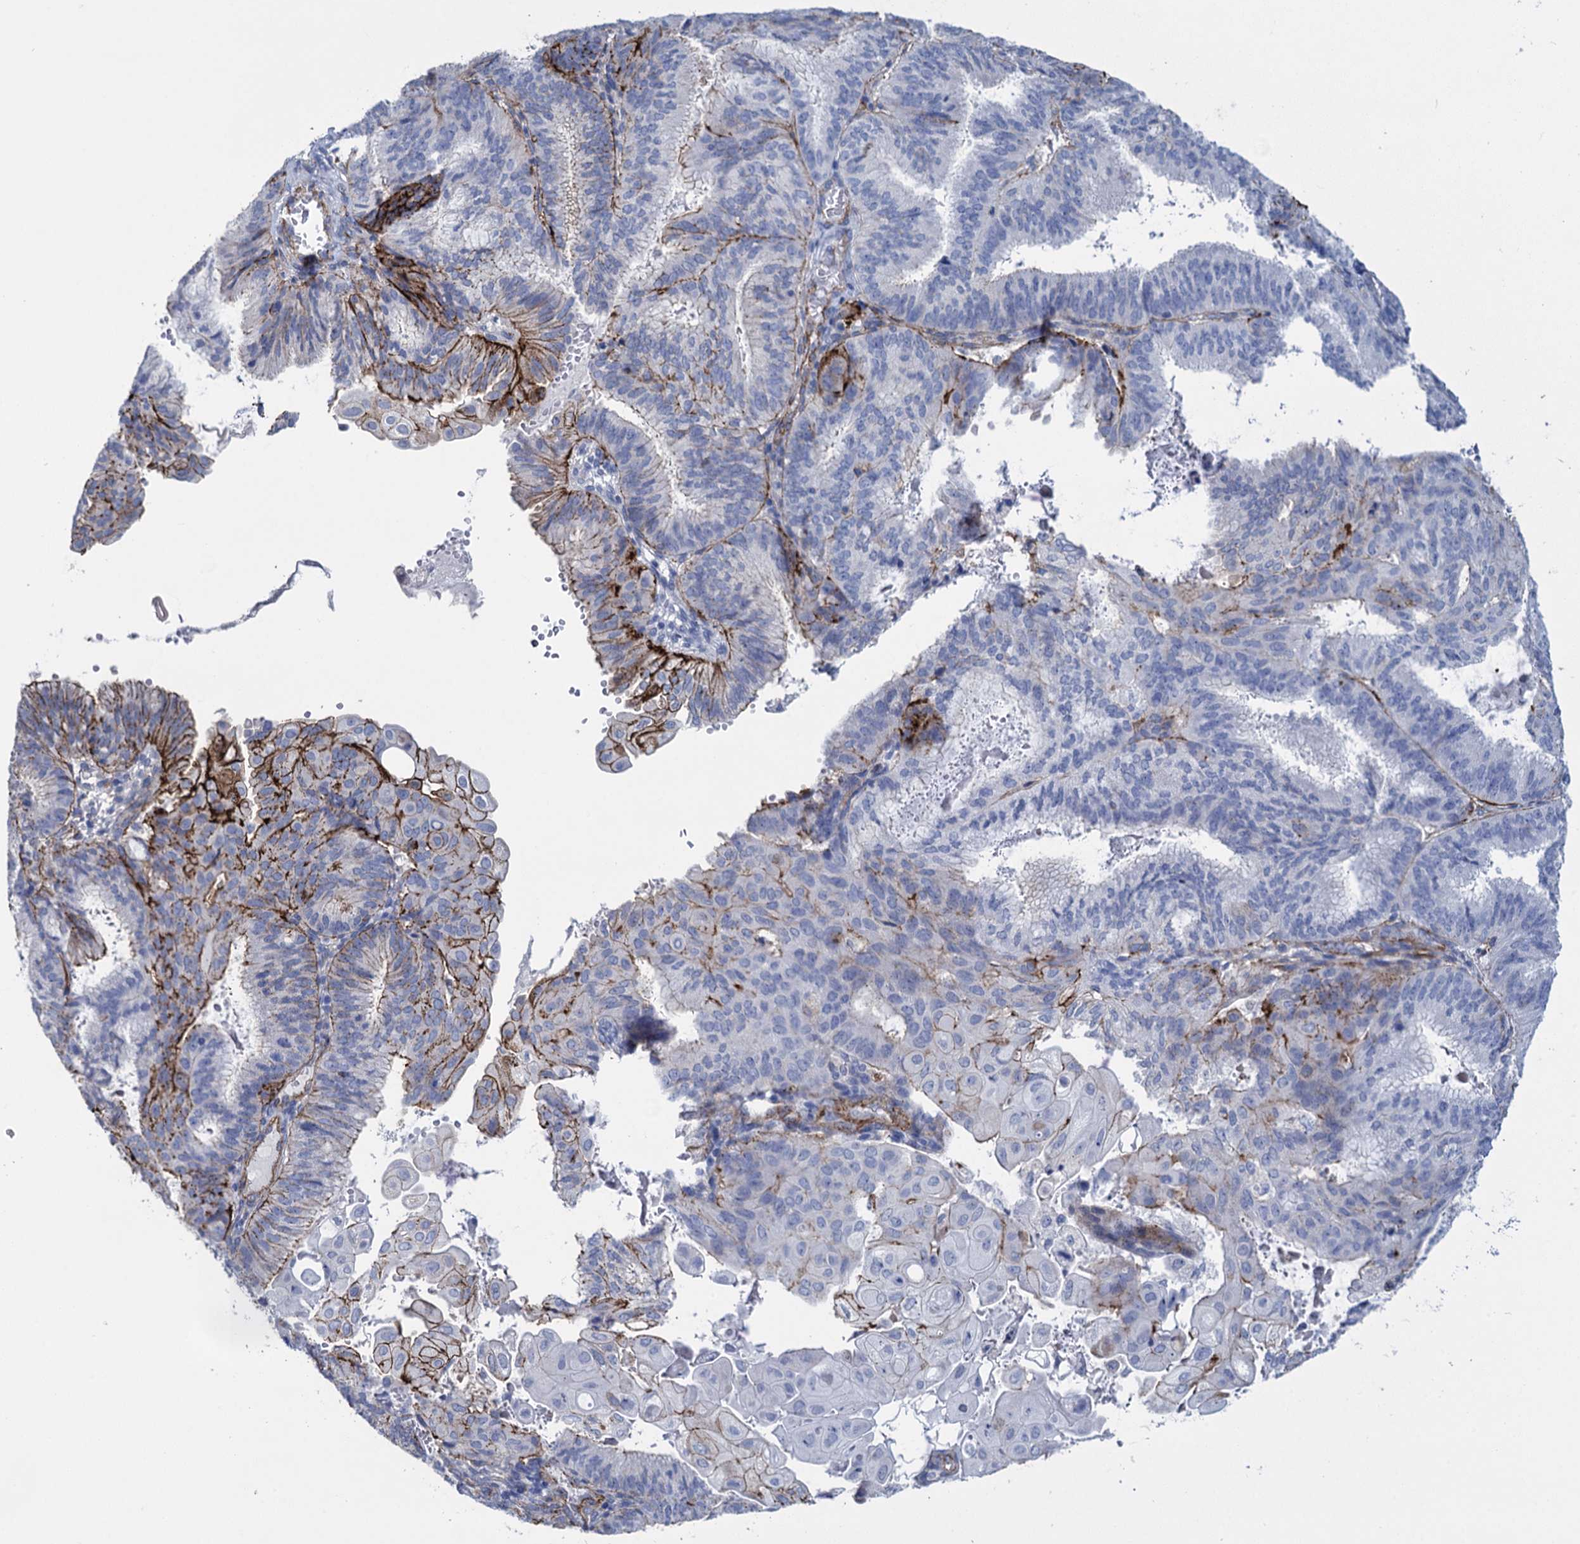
{"staining": {"intensity": "moderate", "quantity": "<25%", "location": "cytoplasmic/membranous"}, "tissue": "endometrial cancer", "cell_type": "Tumor cells", "image_type": "cancer", "snomed": [{"axis": "morphology", "description": "Adenocarcinoma, NOS"}, {"axis": "topography", "description": "Endometrium"}], "caption": "DAB (3,3'-diaminobenzidine) immunohistochemical staining of human endometrial cancer (adenocarcinoma) displays moderate cytoplasmic/membranous protein positivity in approximately <25% of tumor cells.", "gene": "SNCG", "patient": {"sex": "female", "age": 49}}